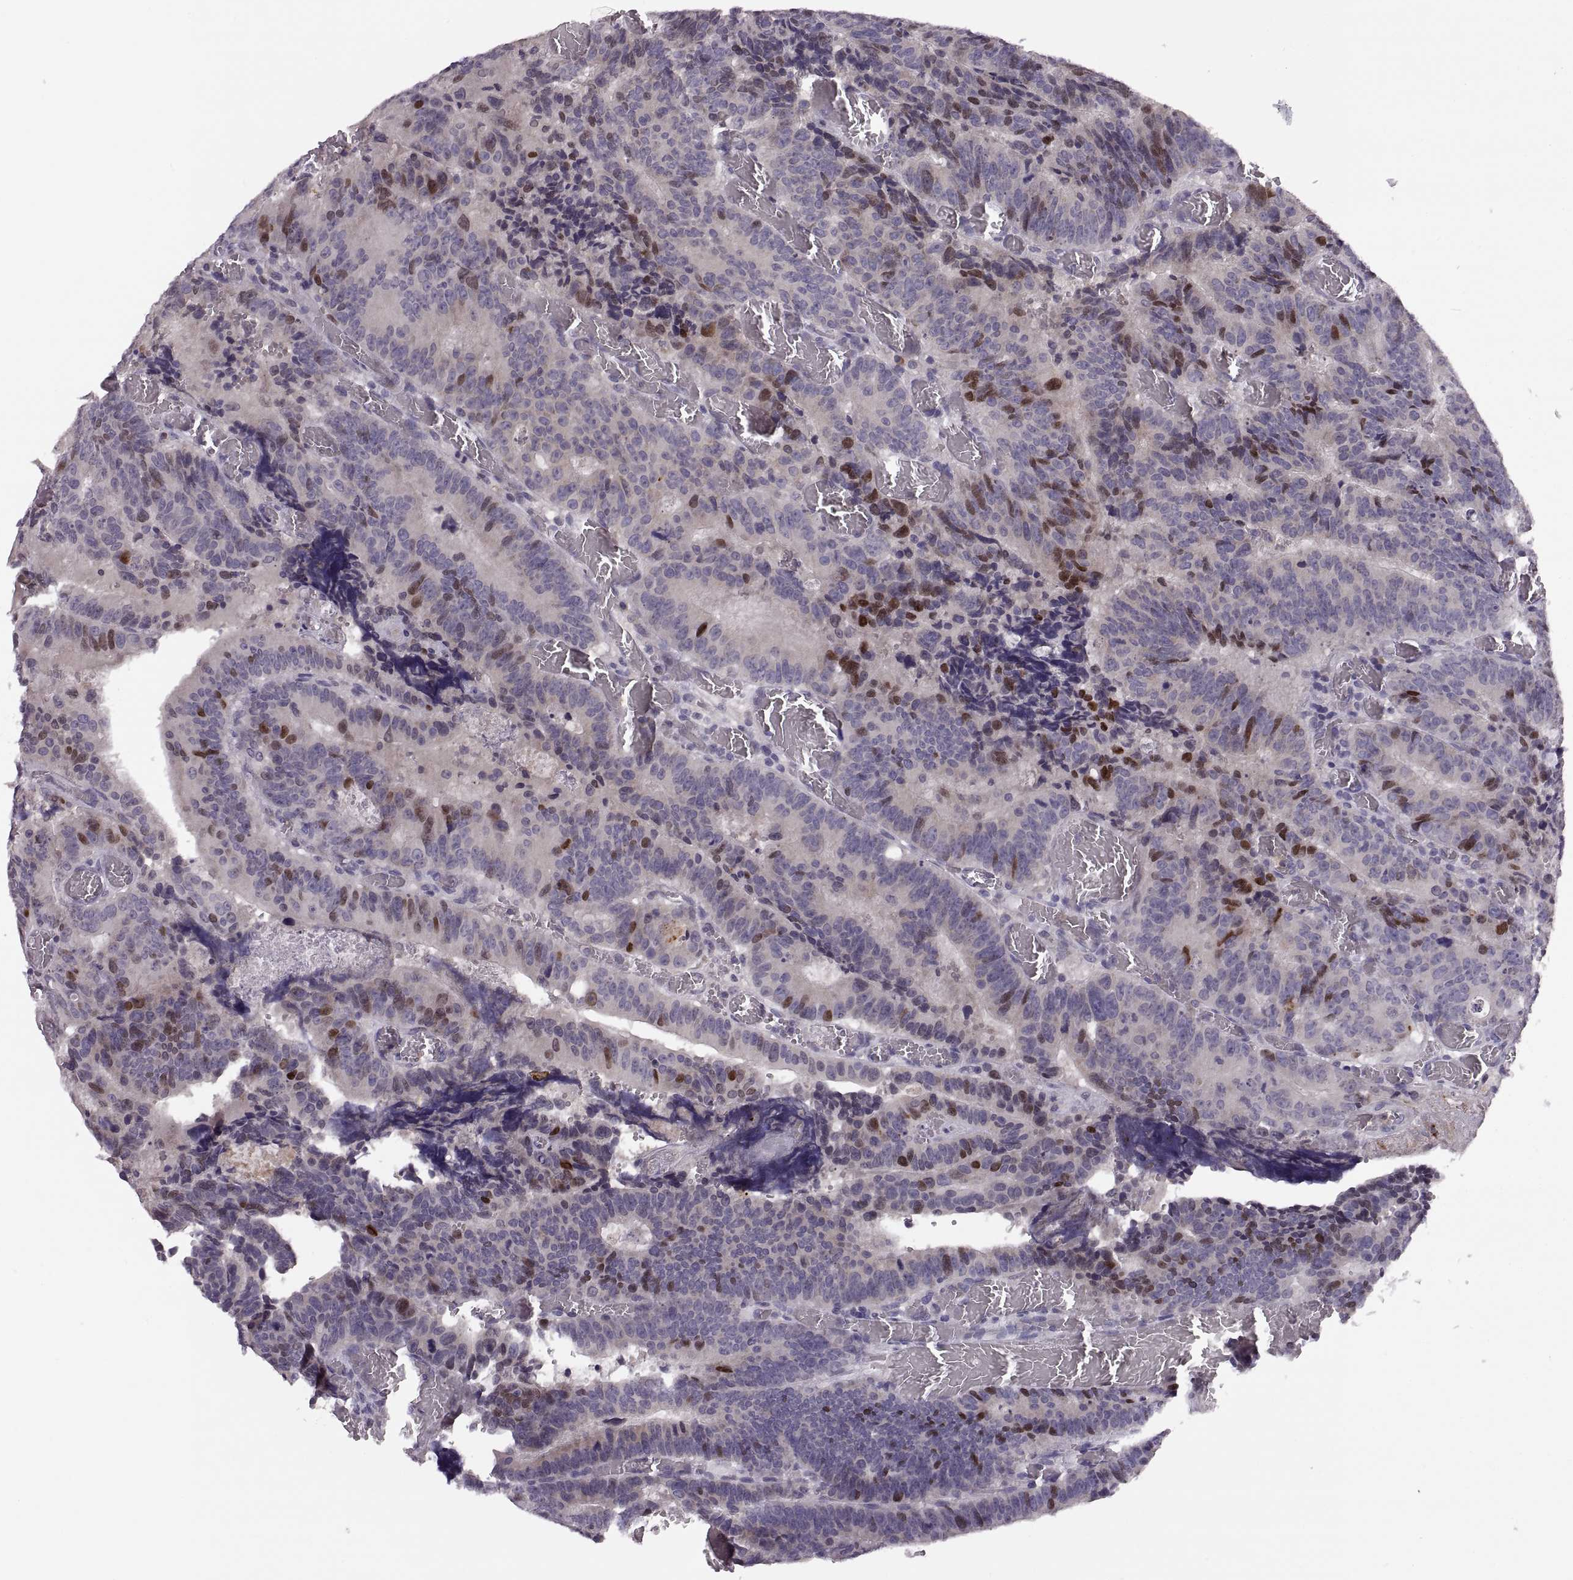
{"staining": {"intensity": "strong", "quantity": "<25%", "location": "nuclear"}, "tissue": "colorectal cancer", "cell_type": "Tumor cells", "image_type": "cancer", "snomed": [{"axis": "morphology", "description": "Adenocarcinoma, NOS"}, {"axis": "topography", "description": "Colon"}], "caption": "There is medium levels of strong nuclear expression in tumor cells of colorectal cancer, as demonstrated by immunohistochemical staining (brown color).", "gene": "ADH6", "patient": {"sex": "female", "age": 82}}